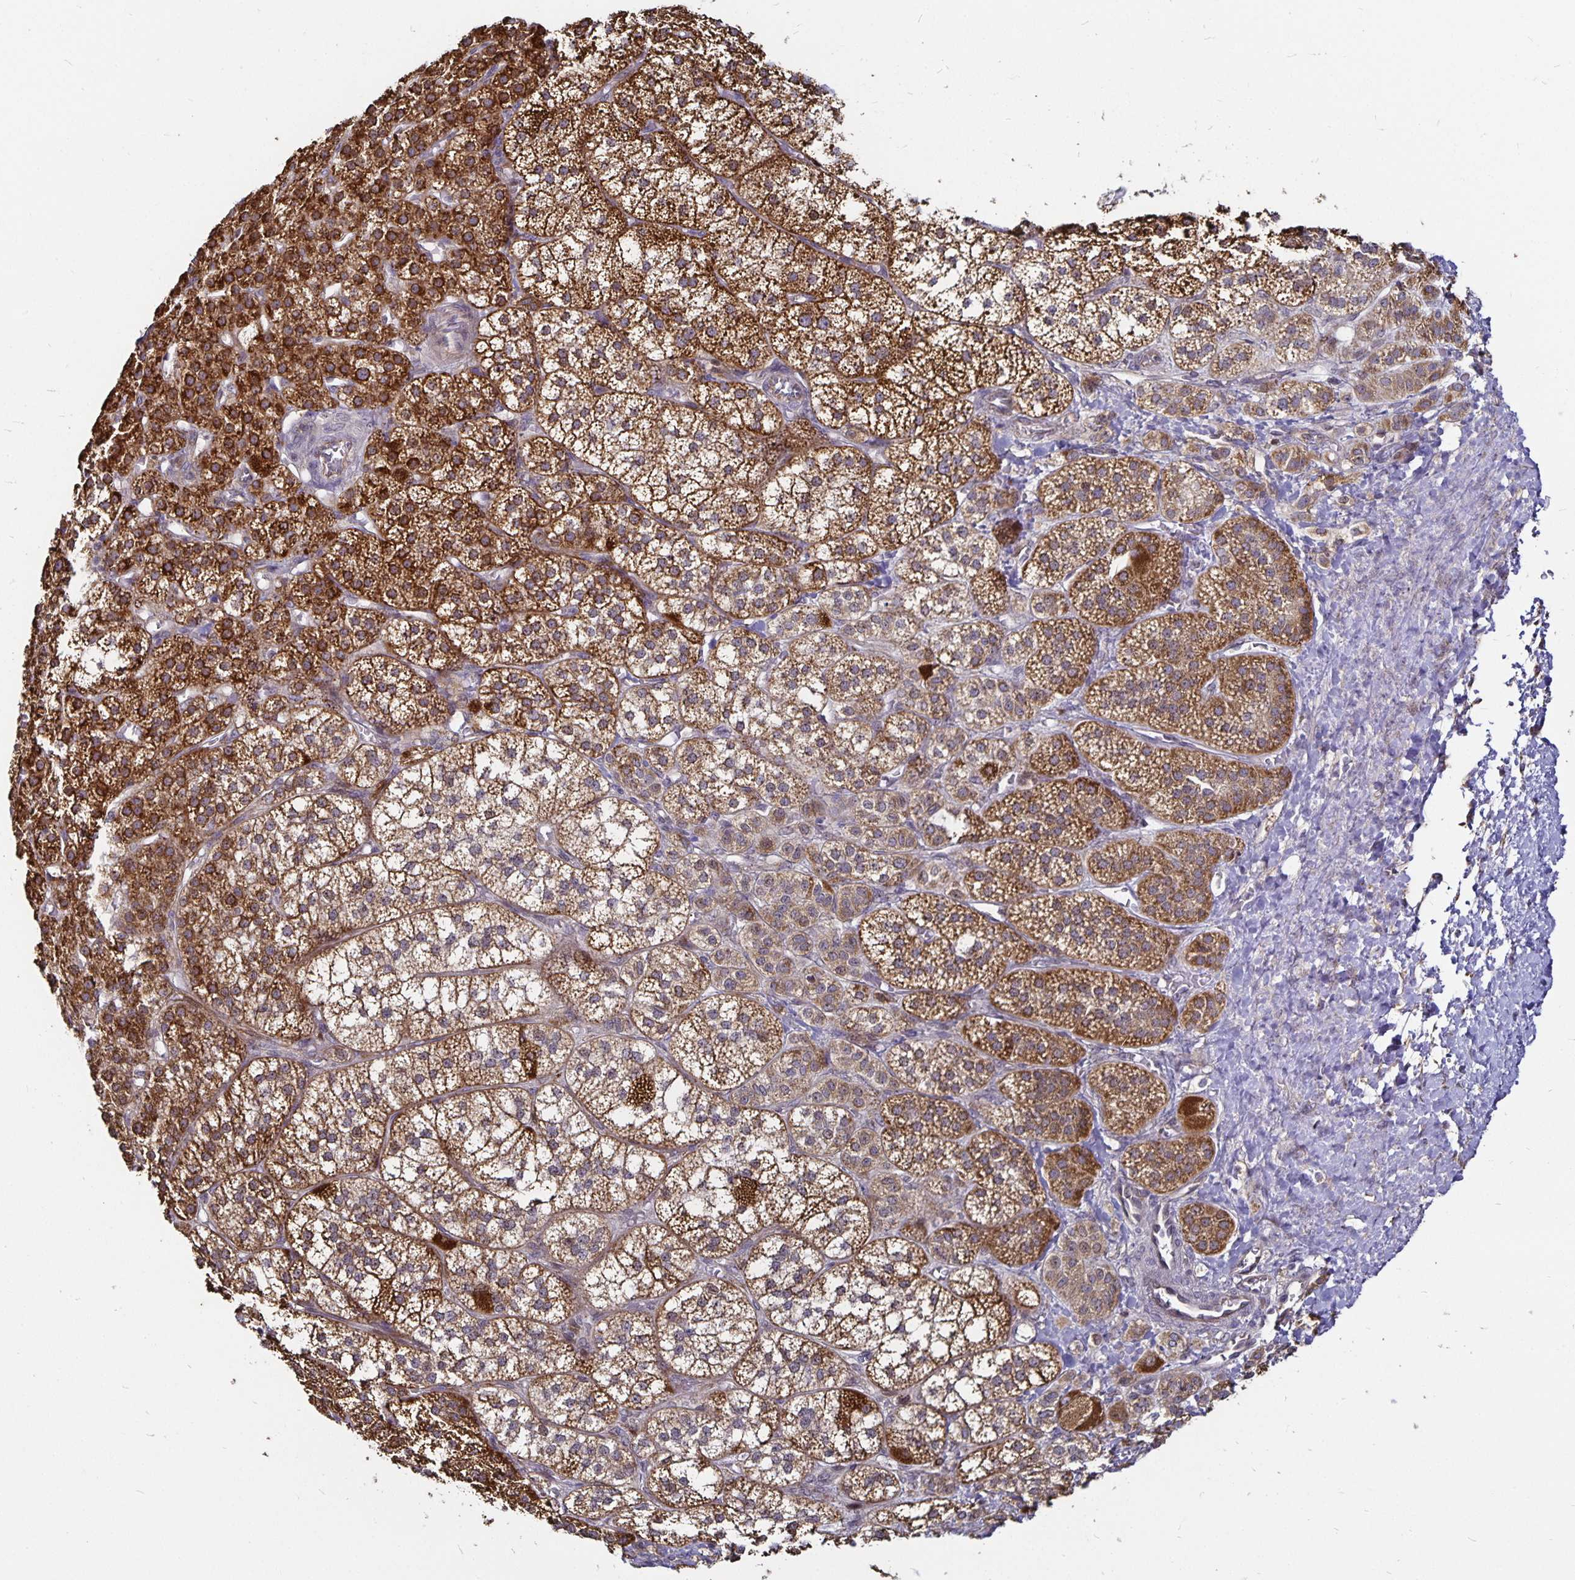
{"staining": {"intensity": "strong", "quantity": ">75%", "location": "cytoplasmic/membranous"}, "tissue": "adrenal gland", "cell_type": "Glandular cells", "image_type": "normal", "snomed": [{"axis": "morphology", "description": "Normal tissue, NOS"}, {"axis": "topography", "description": "Adrenal gland"}], "caption": "DAB immunohistochemical staining of normal human adrenal gland displays strong cytoplasmic/membranous protein staining in approximately >75% of glandular cells.", "gene": "CYP27A1", "patient": {"sex": "female", "age": 60}}